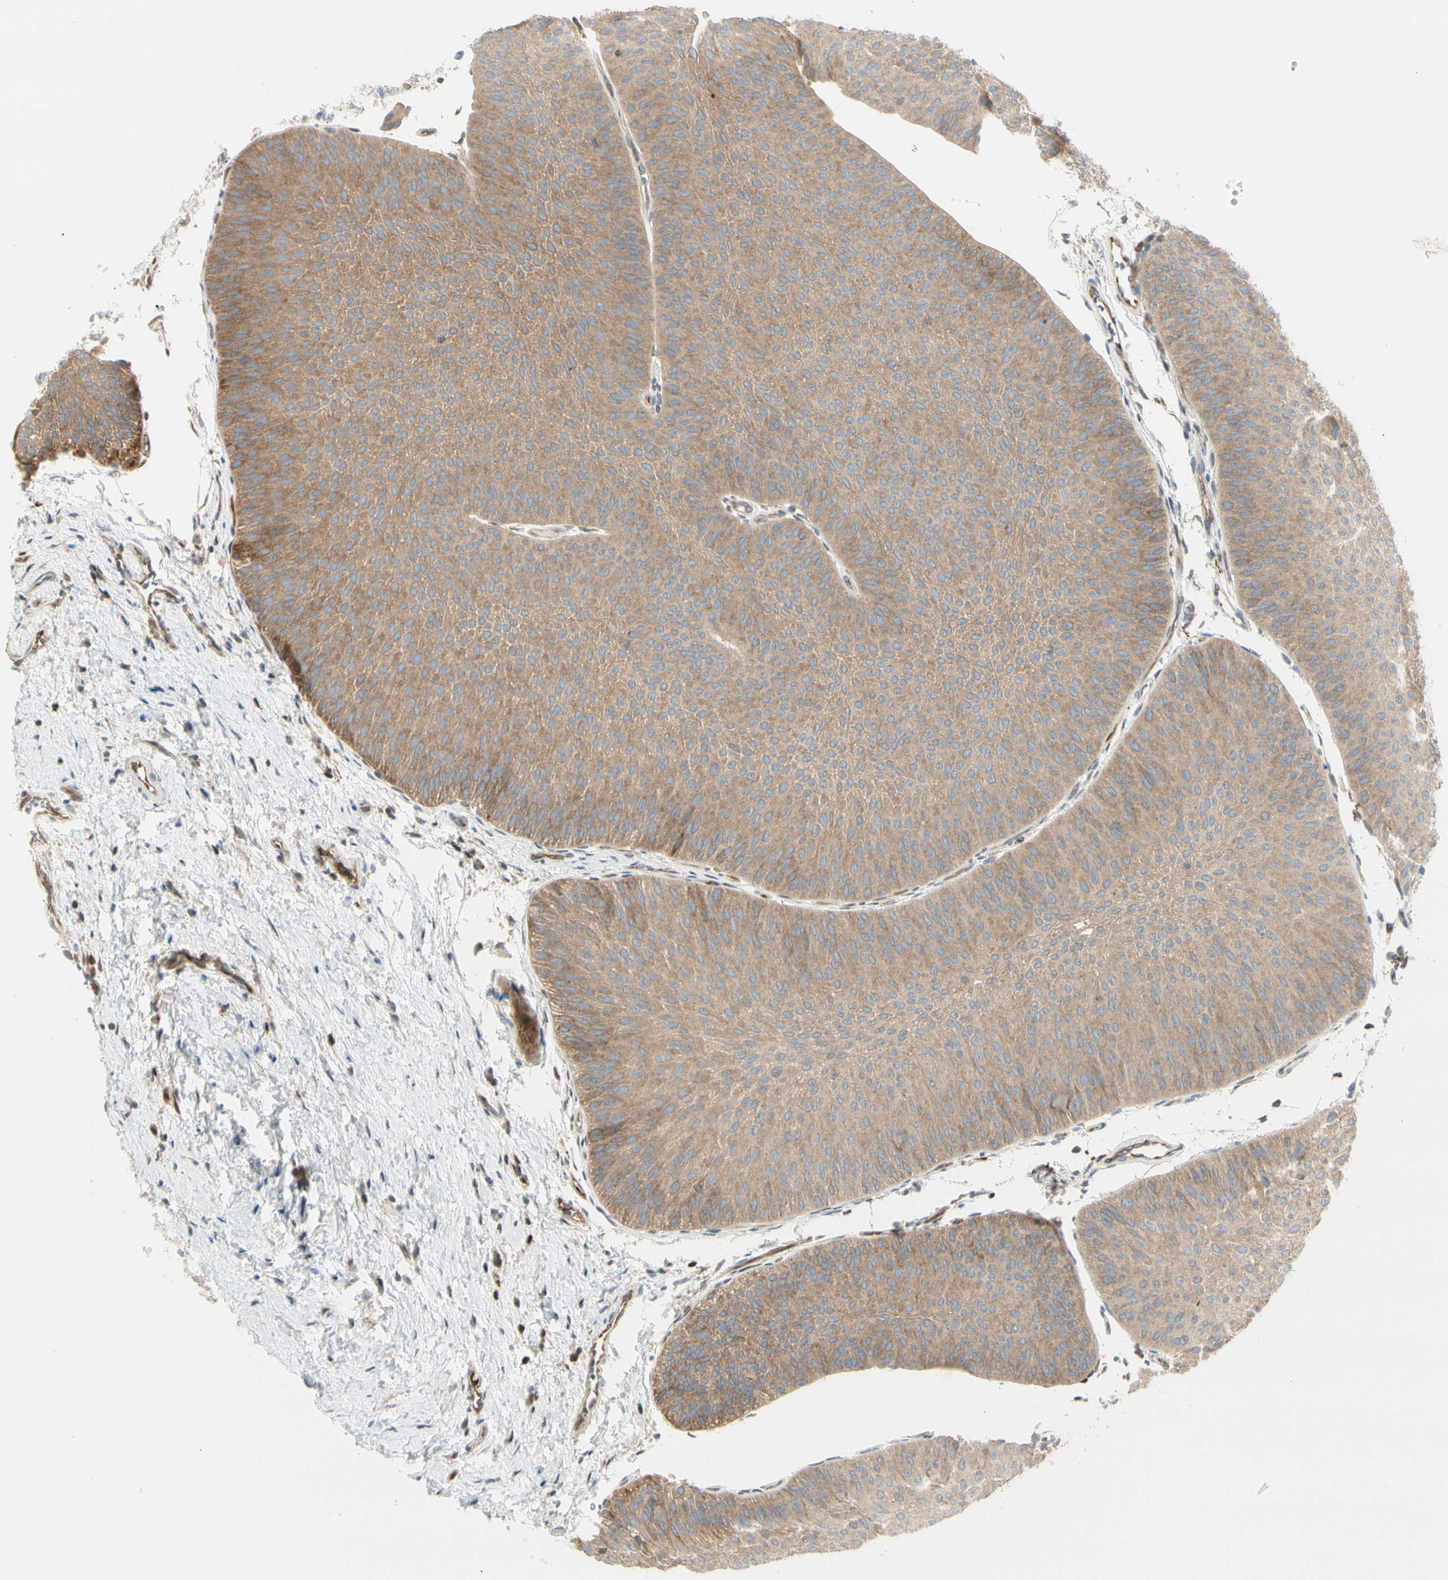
{"staining": {"intensity": "moderate", "quantity": ">75%", "location": "cytoplasmic/membranous"}, "tissue": "urothelial cancer", "cell_type": "Tumor cells", "image_type": "cancer", "snomed": [{"axis": "morphology", "description": "Urothelial carcinoma, Low grade"}, {"axis": "topography", "description": "Urinary bladder"}], "caption": "Protein expression analysis of human urothelial carcinoma (low-grade) reveals moderate cytoplasmic/membranous positivity in approximately >75% of tumor cells.", "gene": "NFKB2", "patient": {"sex": "female", "age": 60}}